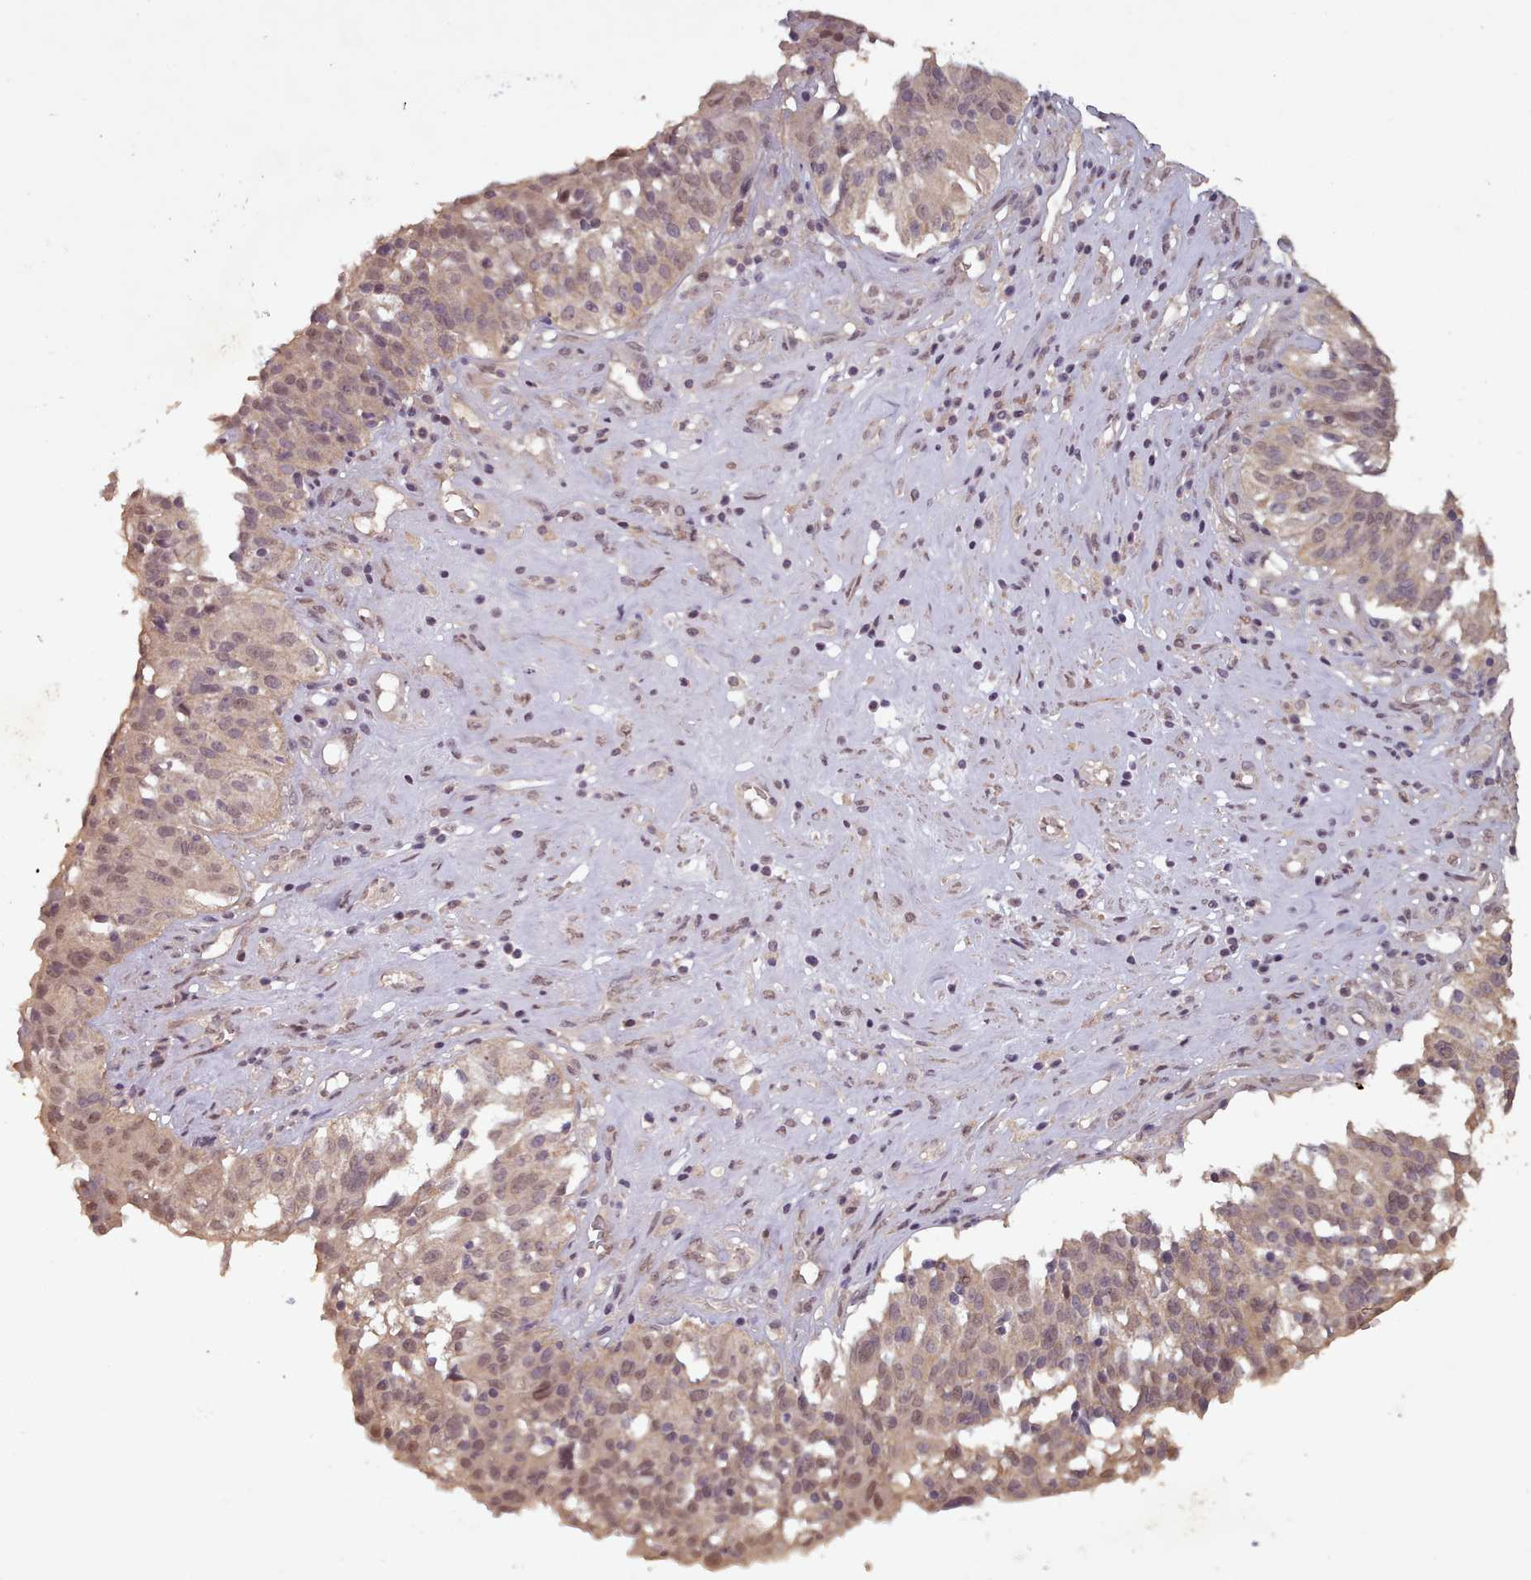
{"staining": {"intensity": "moderate", "quantity": "25%-75%", "location": "cytoplasmic/membranous,nuclear"}, "tissue": "ovarian cancer", "cell_type": "Tumor cells", "image_type": "cancer", "snomed": [{"axis": "morphology", "description": "Cystadenocarcinoma, serous, NOS"}, {"axis": "topography", "description": "Ovary"}], "caption": "IHC of serous cystadenocarcinoma (ovarian) displays medium levels of moderate cytoplasmic/membranous and nuclear positivity in about 25%-75% of tumor cells. (Stains: DAB in brown, nuclei in blue, Microscopy: brightfield microscopy at high magnification).", "gene": "CDC6", "patient": {"sex": "female", "age": 59}}